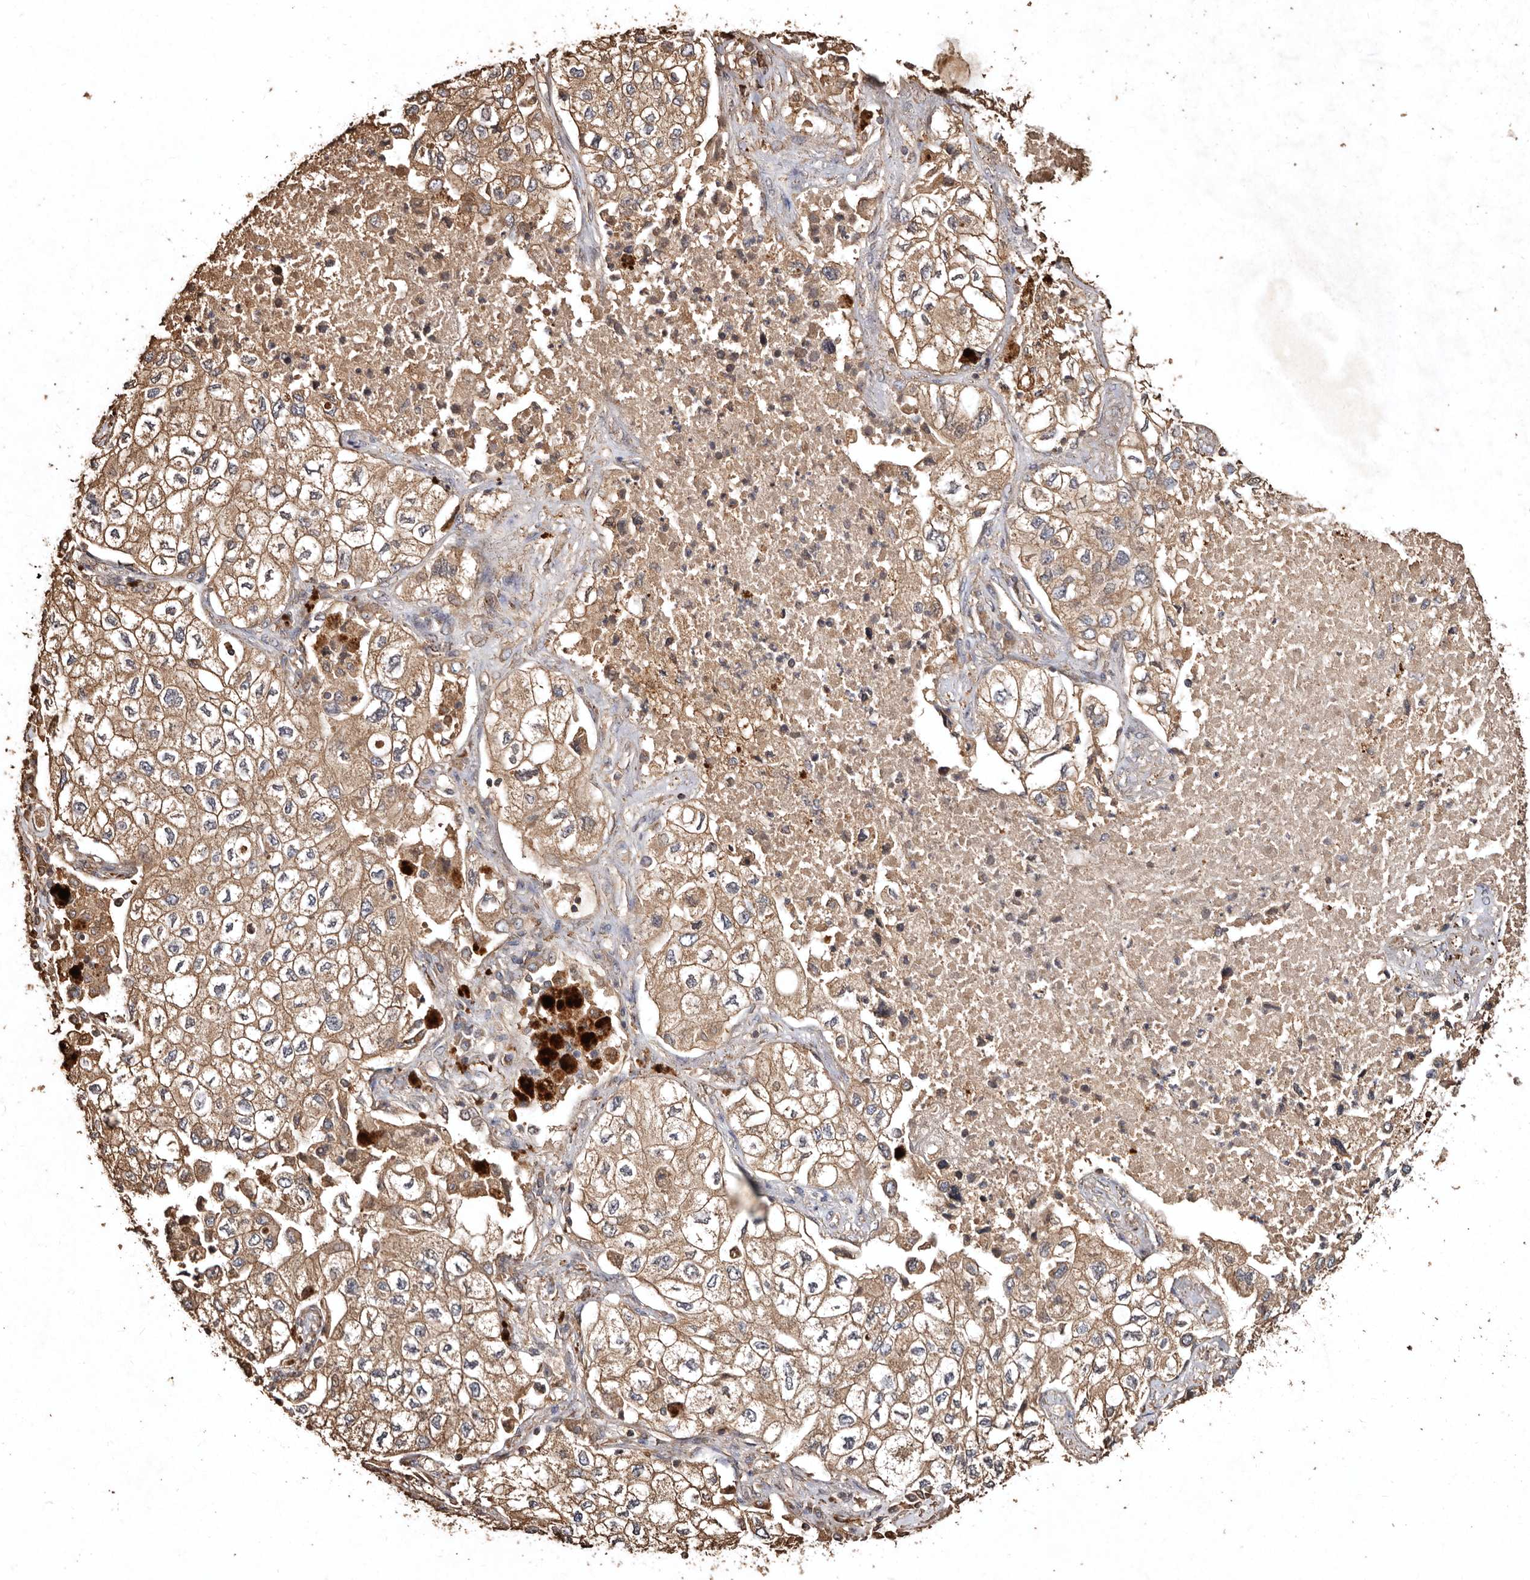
{"staining": {"intensity": "moderate", "quantity": ">75%", "location": "cytoplasmic/membranous"}, "tissue": "lung cancer", "cell_type": "Tumor cells", "image_type": "cancer", "snomed": [{"axis": "morphology", "description": "Adenocarcinoma, NOS"}, {"axis": "topography", "description": "Lung"}], "caption": "There is medium levels of moderate cytoplasmic/membranous expression in tumor cells of lung cancer, as demonstrated by immunohistochemical staining (brown color).", "gene": "FARS2", "patient": {"sex": "male", "age": 63}}